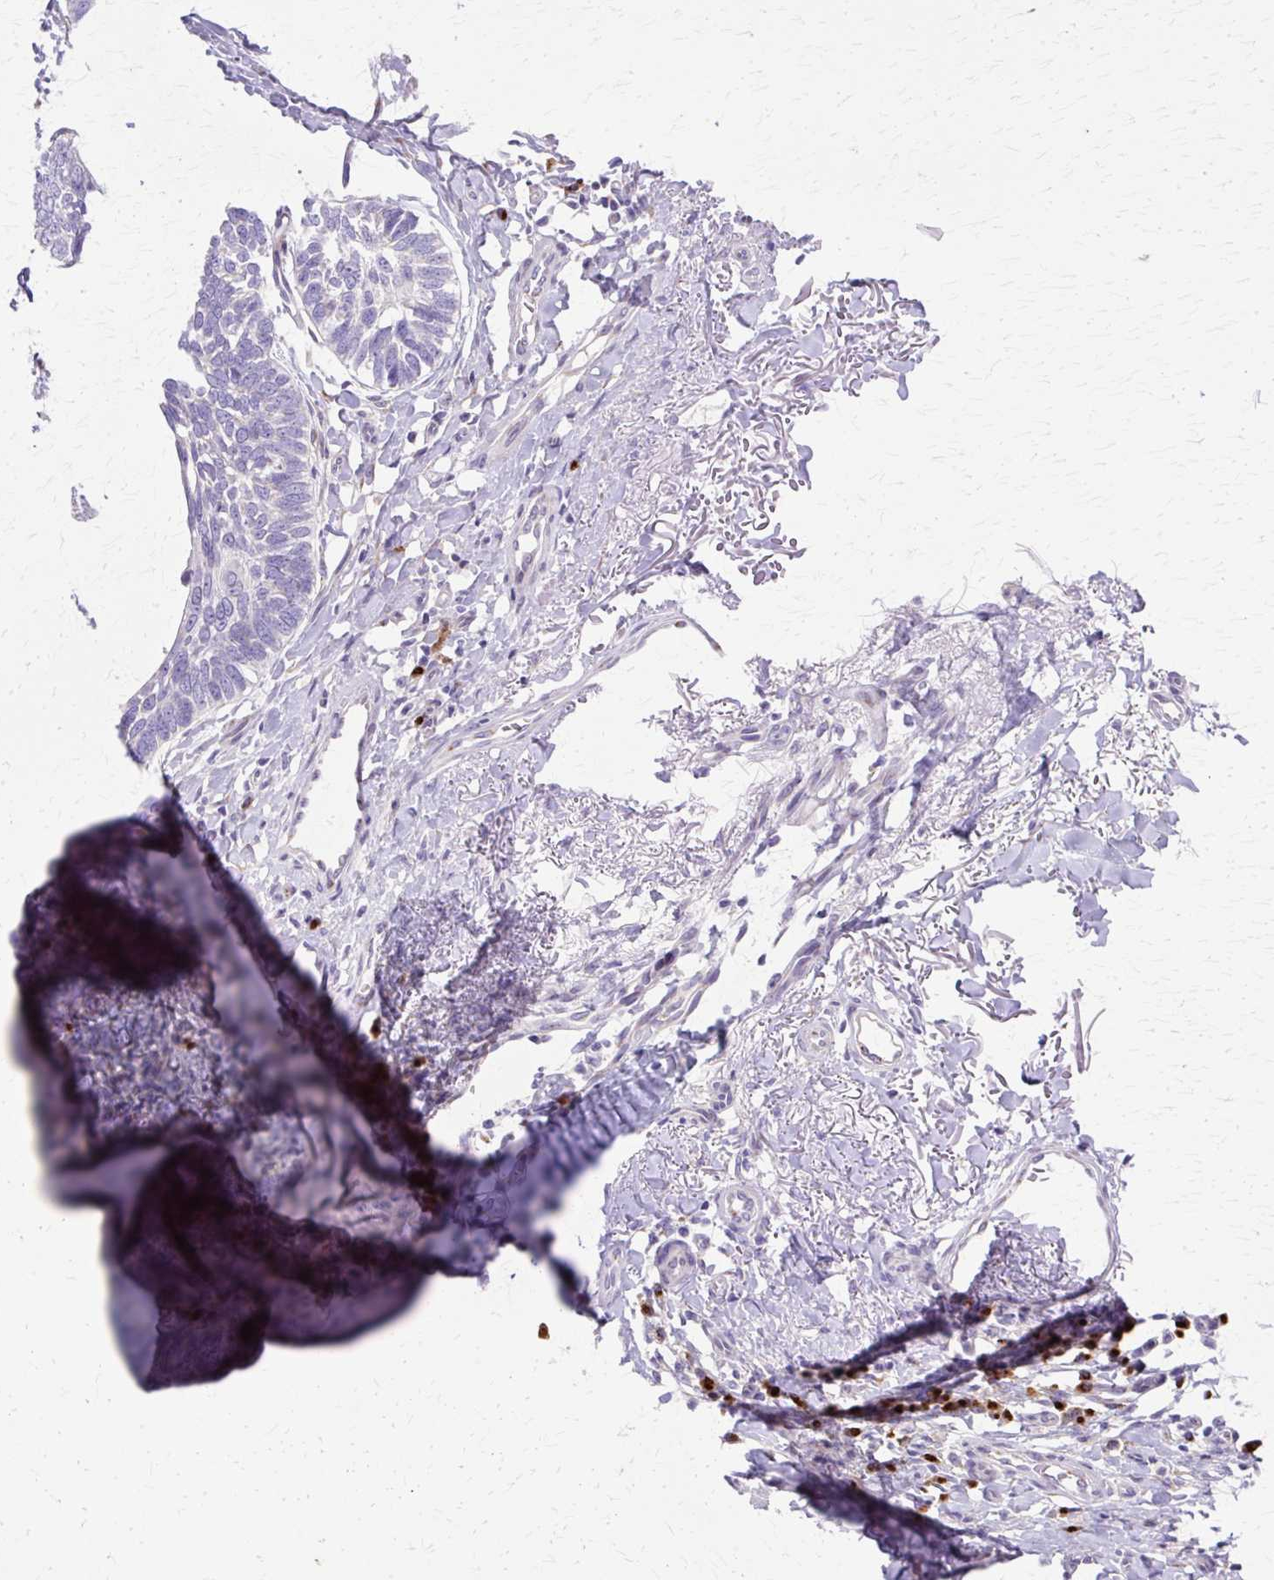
{"staining": {"intensity": "negative", "quantity": "none", "location": "none"}, "tissue": "skin cancer", "cell_type": "Tumor cells", "image_type": "cancer", "snomed": [{"axis": "morphology", "description": "Normal tissue, NOS"}, {"axis": "morphology", "description": "Basal cell carcinoma"}, {"axis": "topography", "description": "Skin"}], "caption": "DAB immunohistochemical staining of skin cancer (basal cell carcinoma) reveals no significant expression in tumor cells. Brightfield microscopy of IHC stained with DAB (3,3'-diaminobenzidine) (brown) and hematoxylin (blue), captured at high magnification.", "gene": "TBC1D3G", "patient": {"sex": "male", "age": 77}}